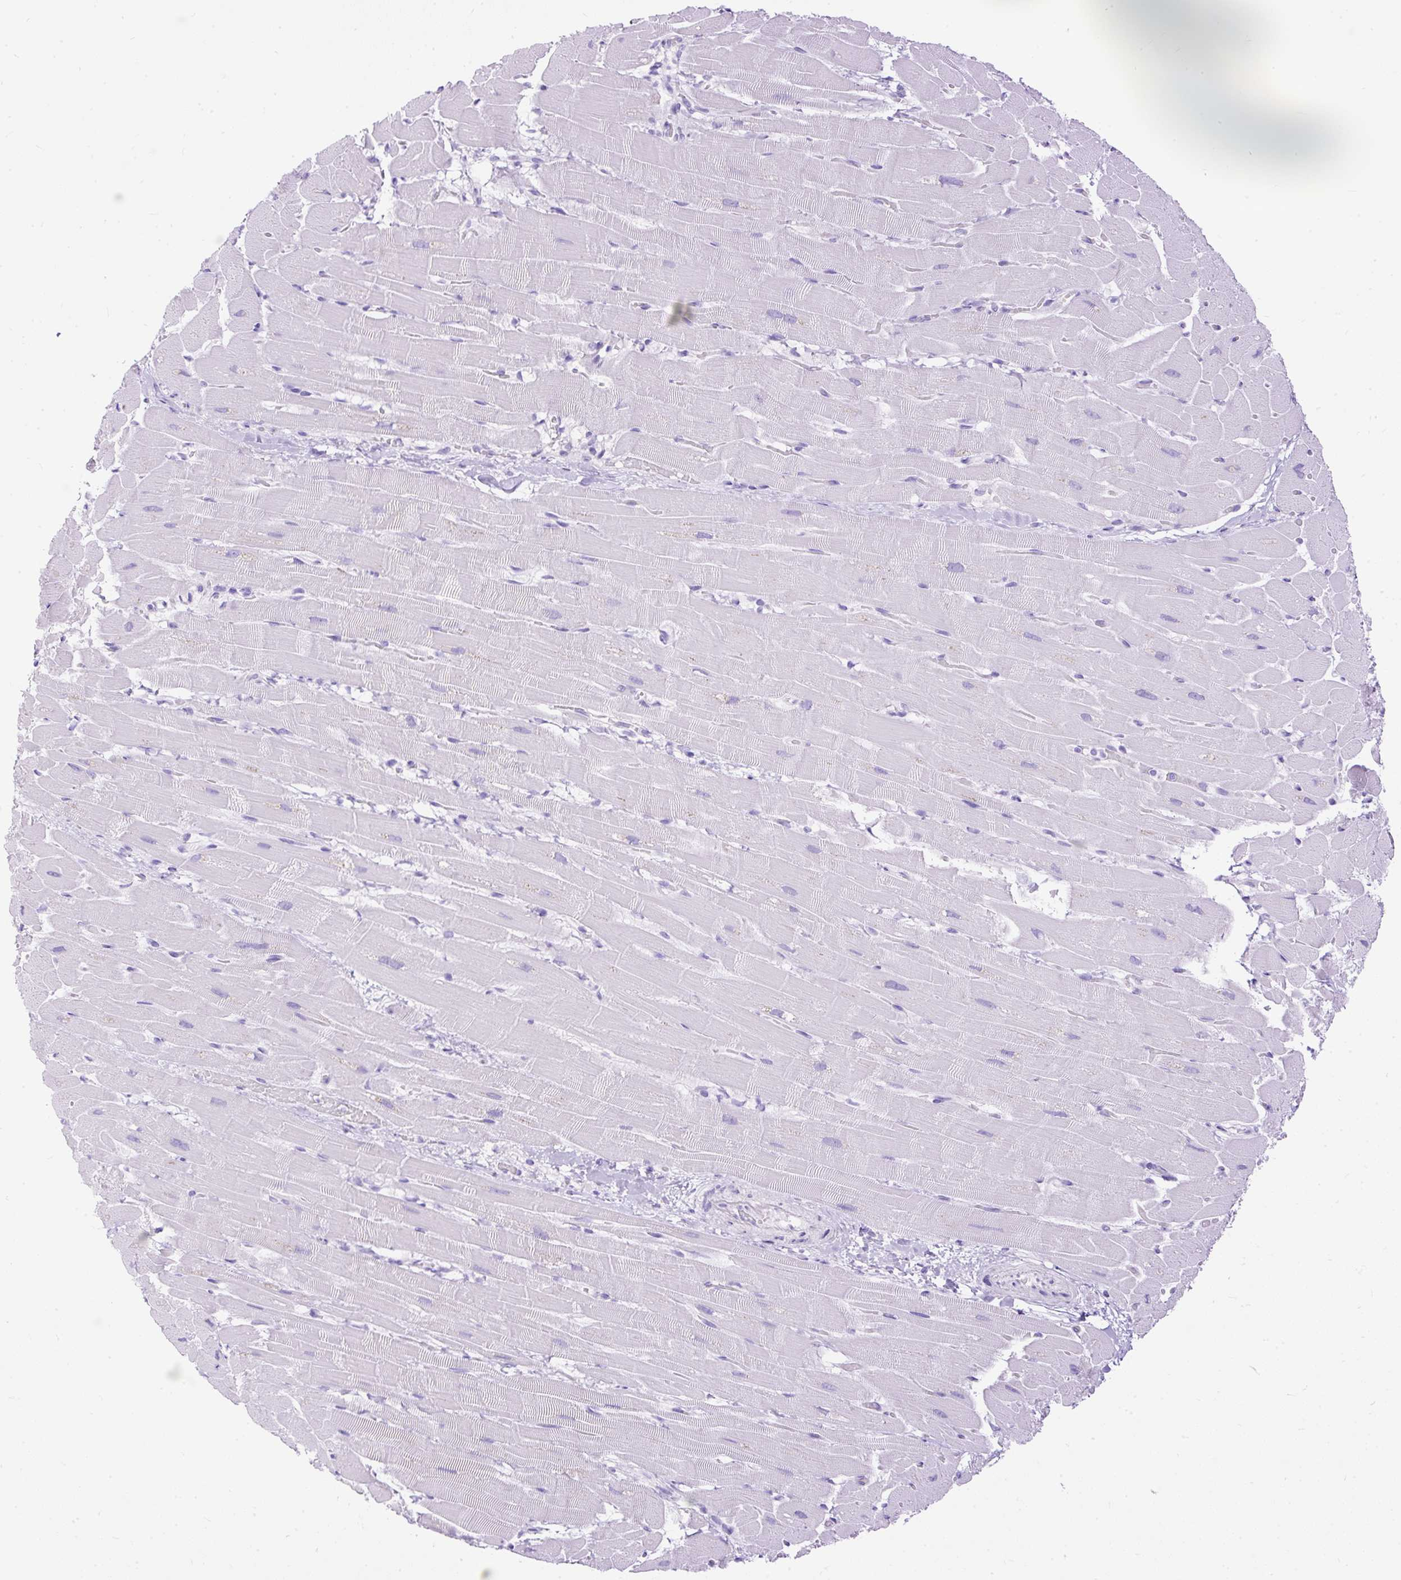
{"staining": {"intensity": "negative", "quantity": "none", "location": "none"}, "tissue": "heart muscle", "cell_type": "Cardiomyocytes", "image_type": "normal", "snomed": [{"axis": "morphology", "description": "Normal tissue, NOS"}, {"axis": "topography", "description": "Heart"}], "caption": "The histopathology image reveals no staining of cardiomyocytes in benign heart muscle. The staining is performed using DAB (3,3'-diaminobenzidine) brown chromogen with nuclei counter-stained in using hematoxylin.", "gene": "HEY1", "patient": {"sex": "male", "age": 37}}